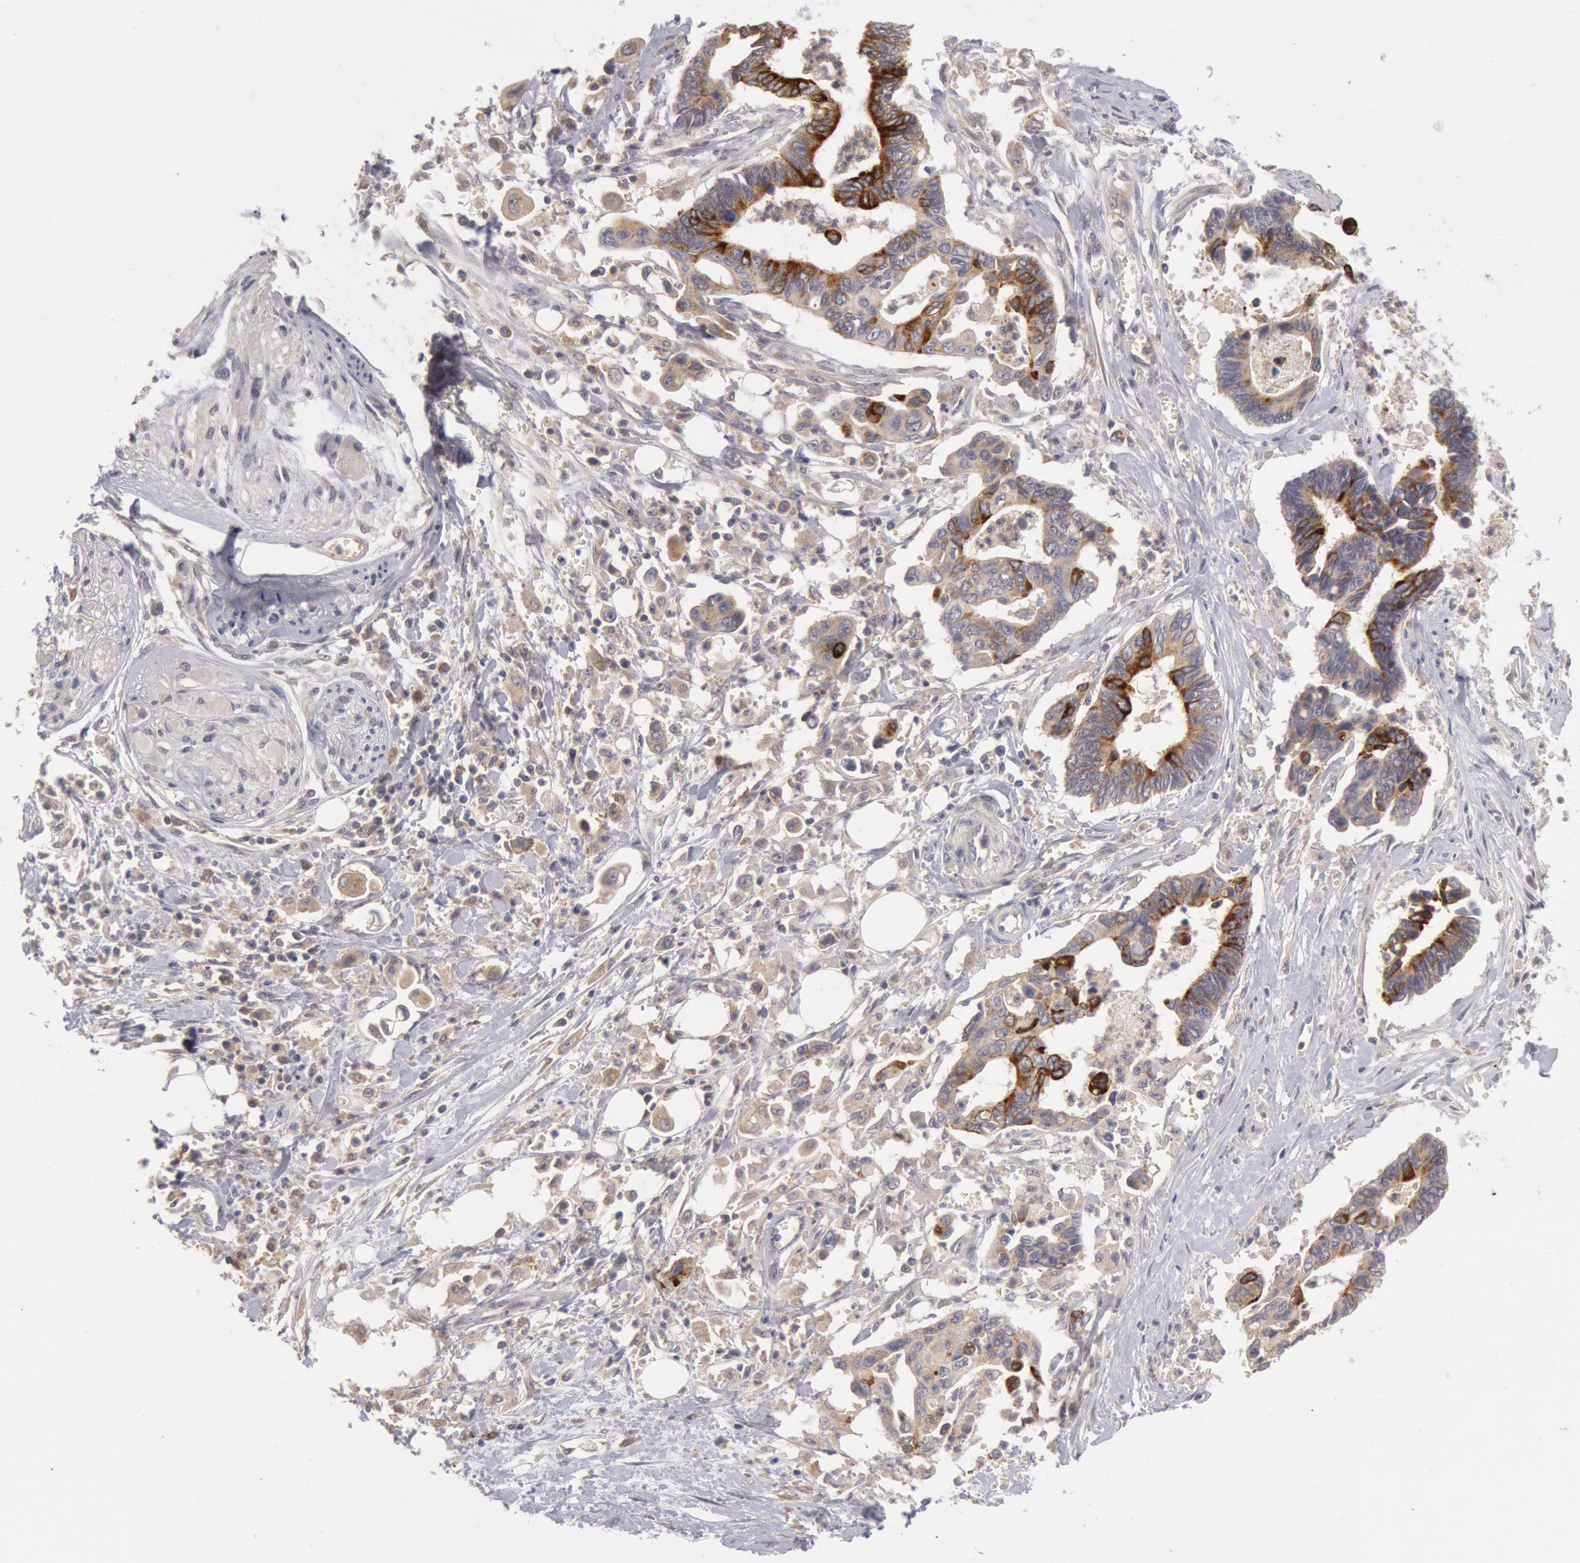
{"staining": {"intensity": "moderate", "quantity": ">75%", "location": "cytoplasmic/membranous"}, "tissue": "pancreatic cancer", "cell_type": "Tumor cells", "image_type": "cancer", "snomed": [{"axis": "morphology", "description": "Adenocarcinoma, NOS"}, {"axis": "topography", "description": "Pancreas"}], "caption": "A high-resolution histopathology image shows immunohistochemistry staining of pancreatic cancer, which reveals moderate cytoplasmic/membranous staining in approximately >75% of tumor cells.", "gene": "PLA2G6", "patient": {"sex": "female", "age": 70}}